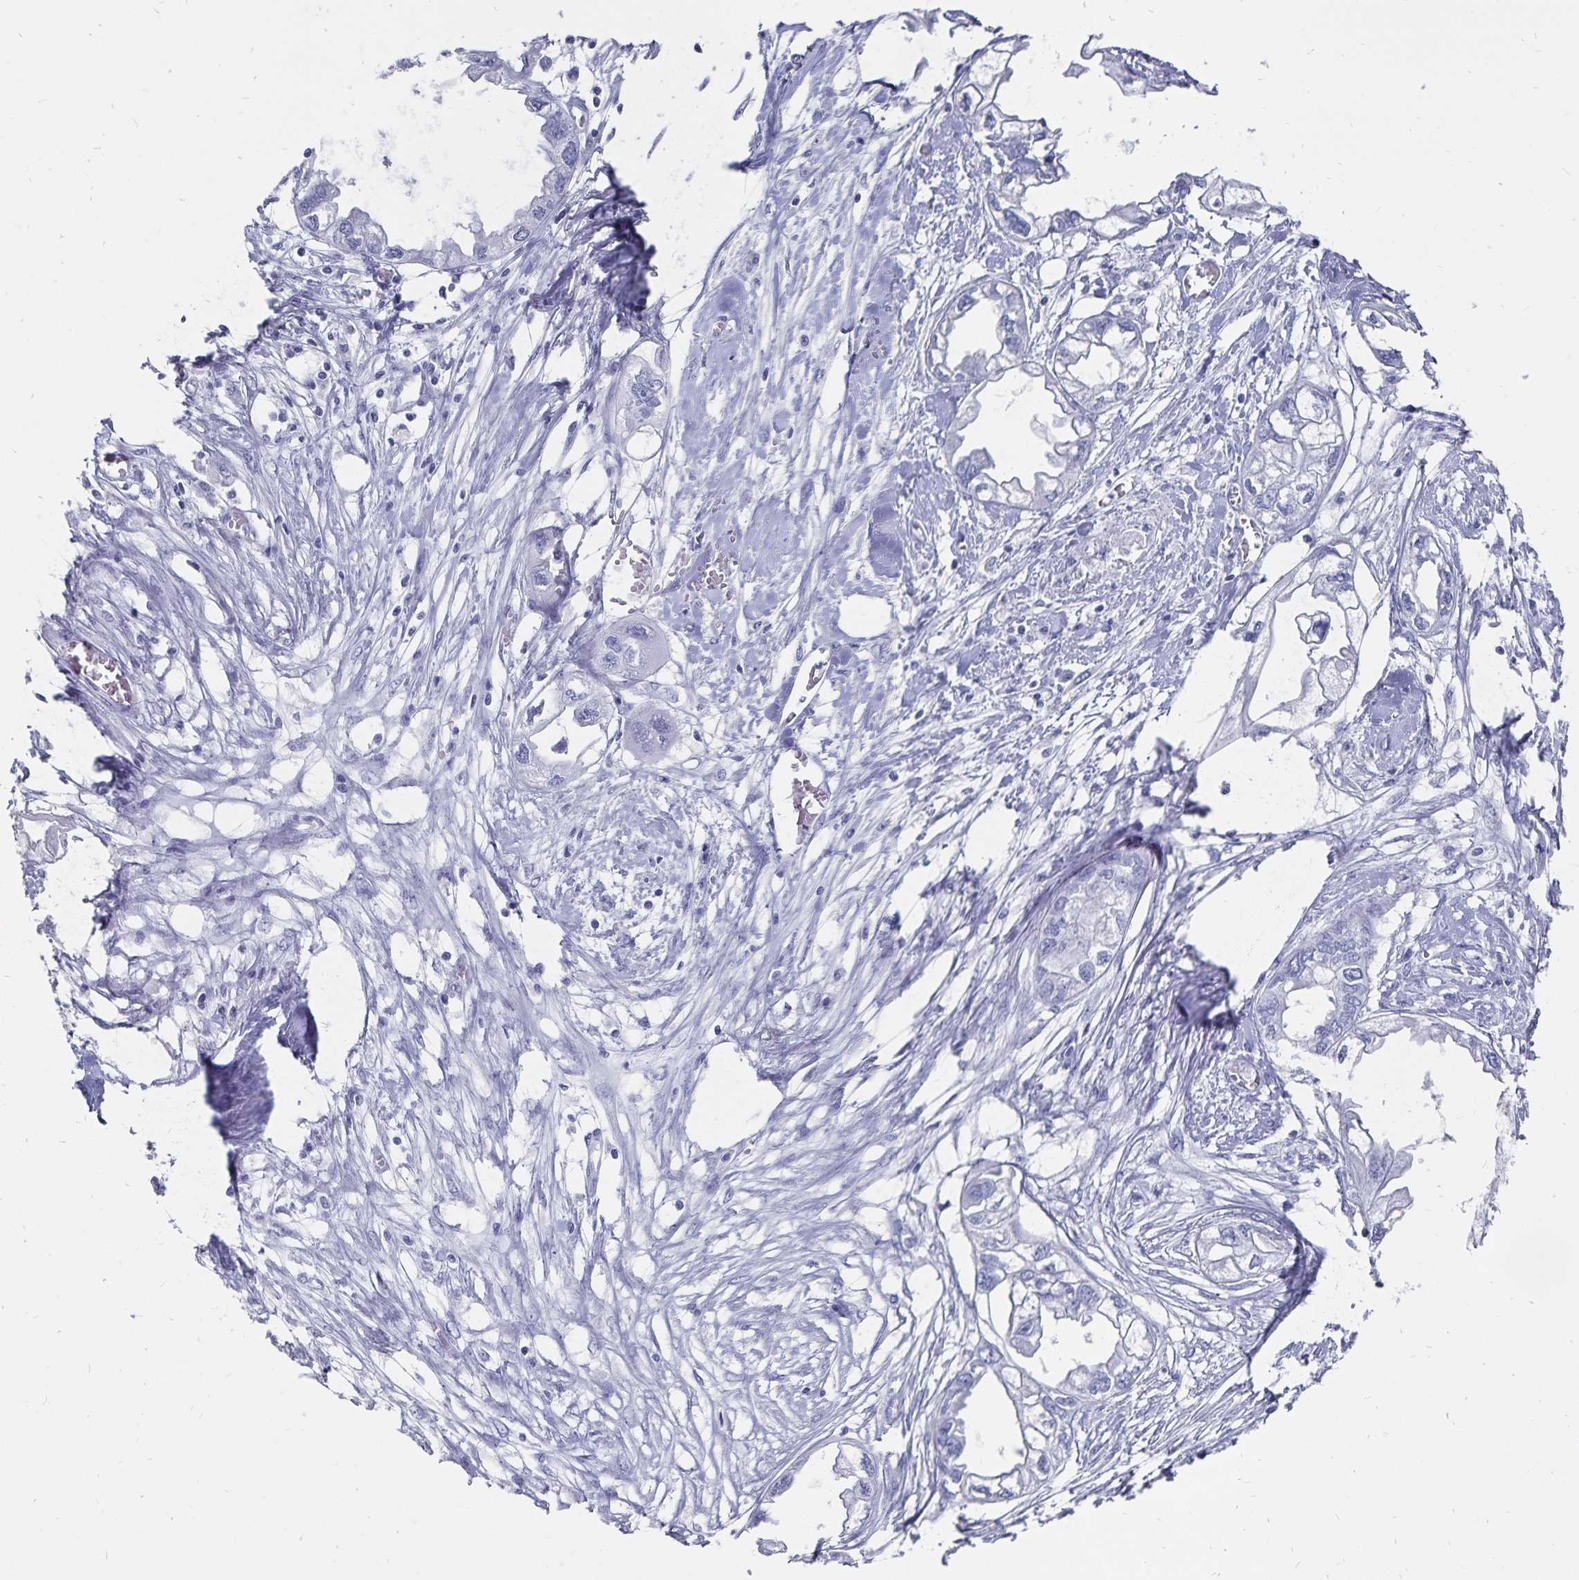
{"staining": {"intensity": "negative", "quantity": "none", "location": "none"}, "tissue": "endometrial cancer", "cell_type": "Tumor cells", "image_type": "cancer", "snomed": [{"axis": "morphology", "description": "Adenocarcinoma, NOS"}, {"axis": "morphology", "description": "Adenocarcinoma, metastatic, NOS"}, {"axis": "topography", "description": "Adipose tissue"}, {"axis": "topography", "description": "Endometrium"}], "caption": "Endometrial cancer stained for a protein using immunohistochemistry displays no positivity tumor cells.", "gene": "ADH1A", "patient": {"sex": "female", "age": 67}}